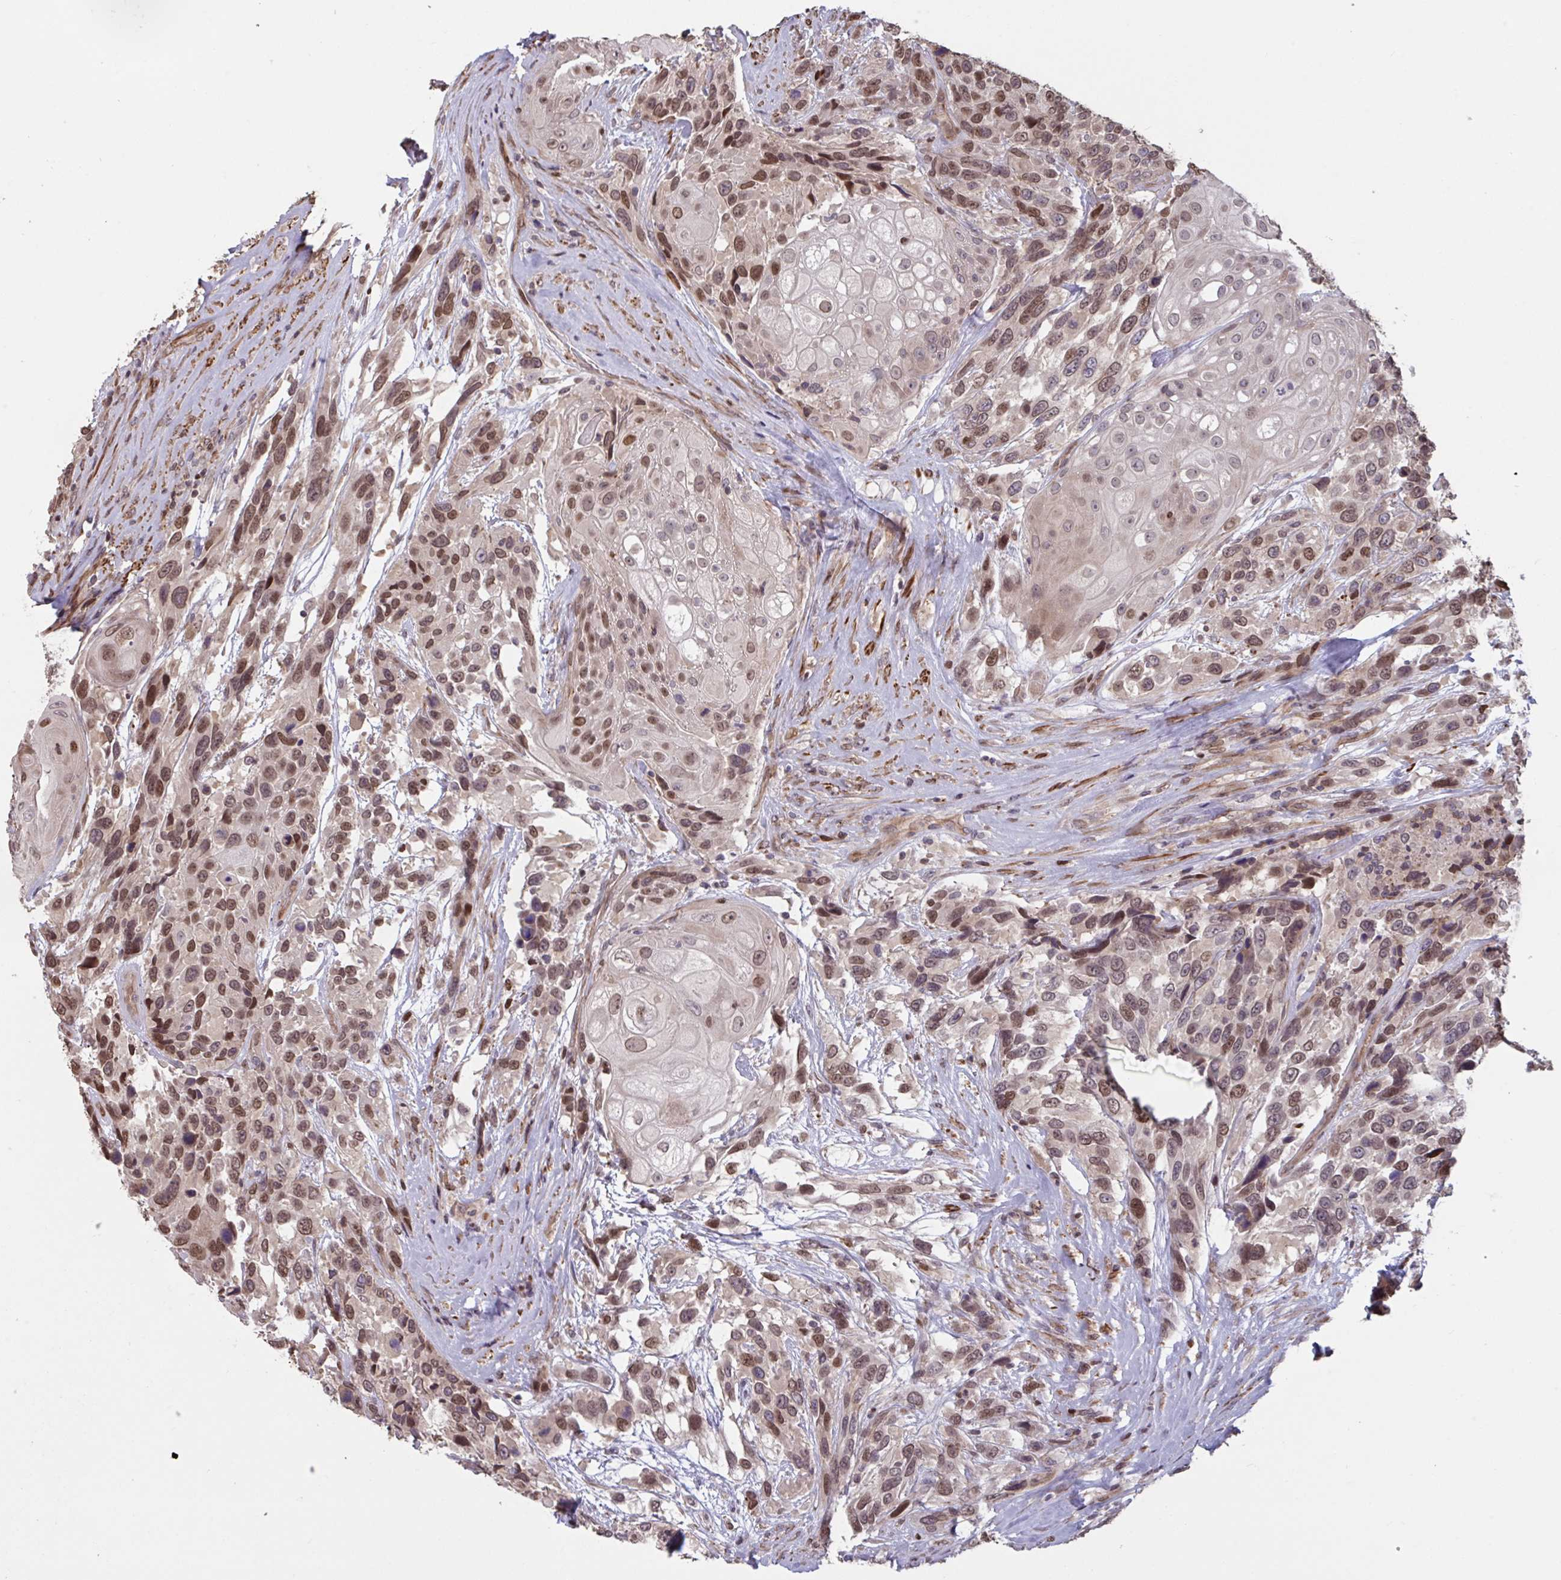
{"staining": {"intensity": "moderate", "quantity": ">75%", "location": "nuclear"}, "tissue": "urothelial cancer", "cell_type": "Tumor cells", "image_type": "cancer", "snomed": [{"axis": "morphology", "description": "Urothelial carcinoma, High grade"}, {"axis": "topography", "description": "Urinary bladder"}], "caption": "Immunohistochemical staining of human urothelial carcinoma (high-grade) reveals medium levels of moderate nuclear protein expression in about >75% of tumor cells.", "gene": "IPO5", "patient": {"sex": "female", "age": 70}}